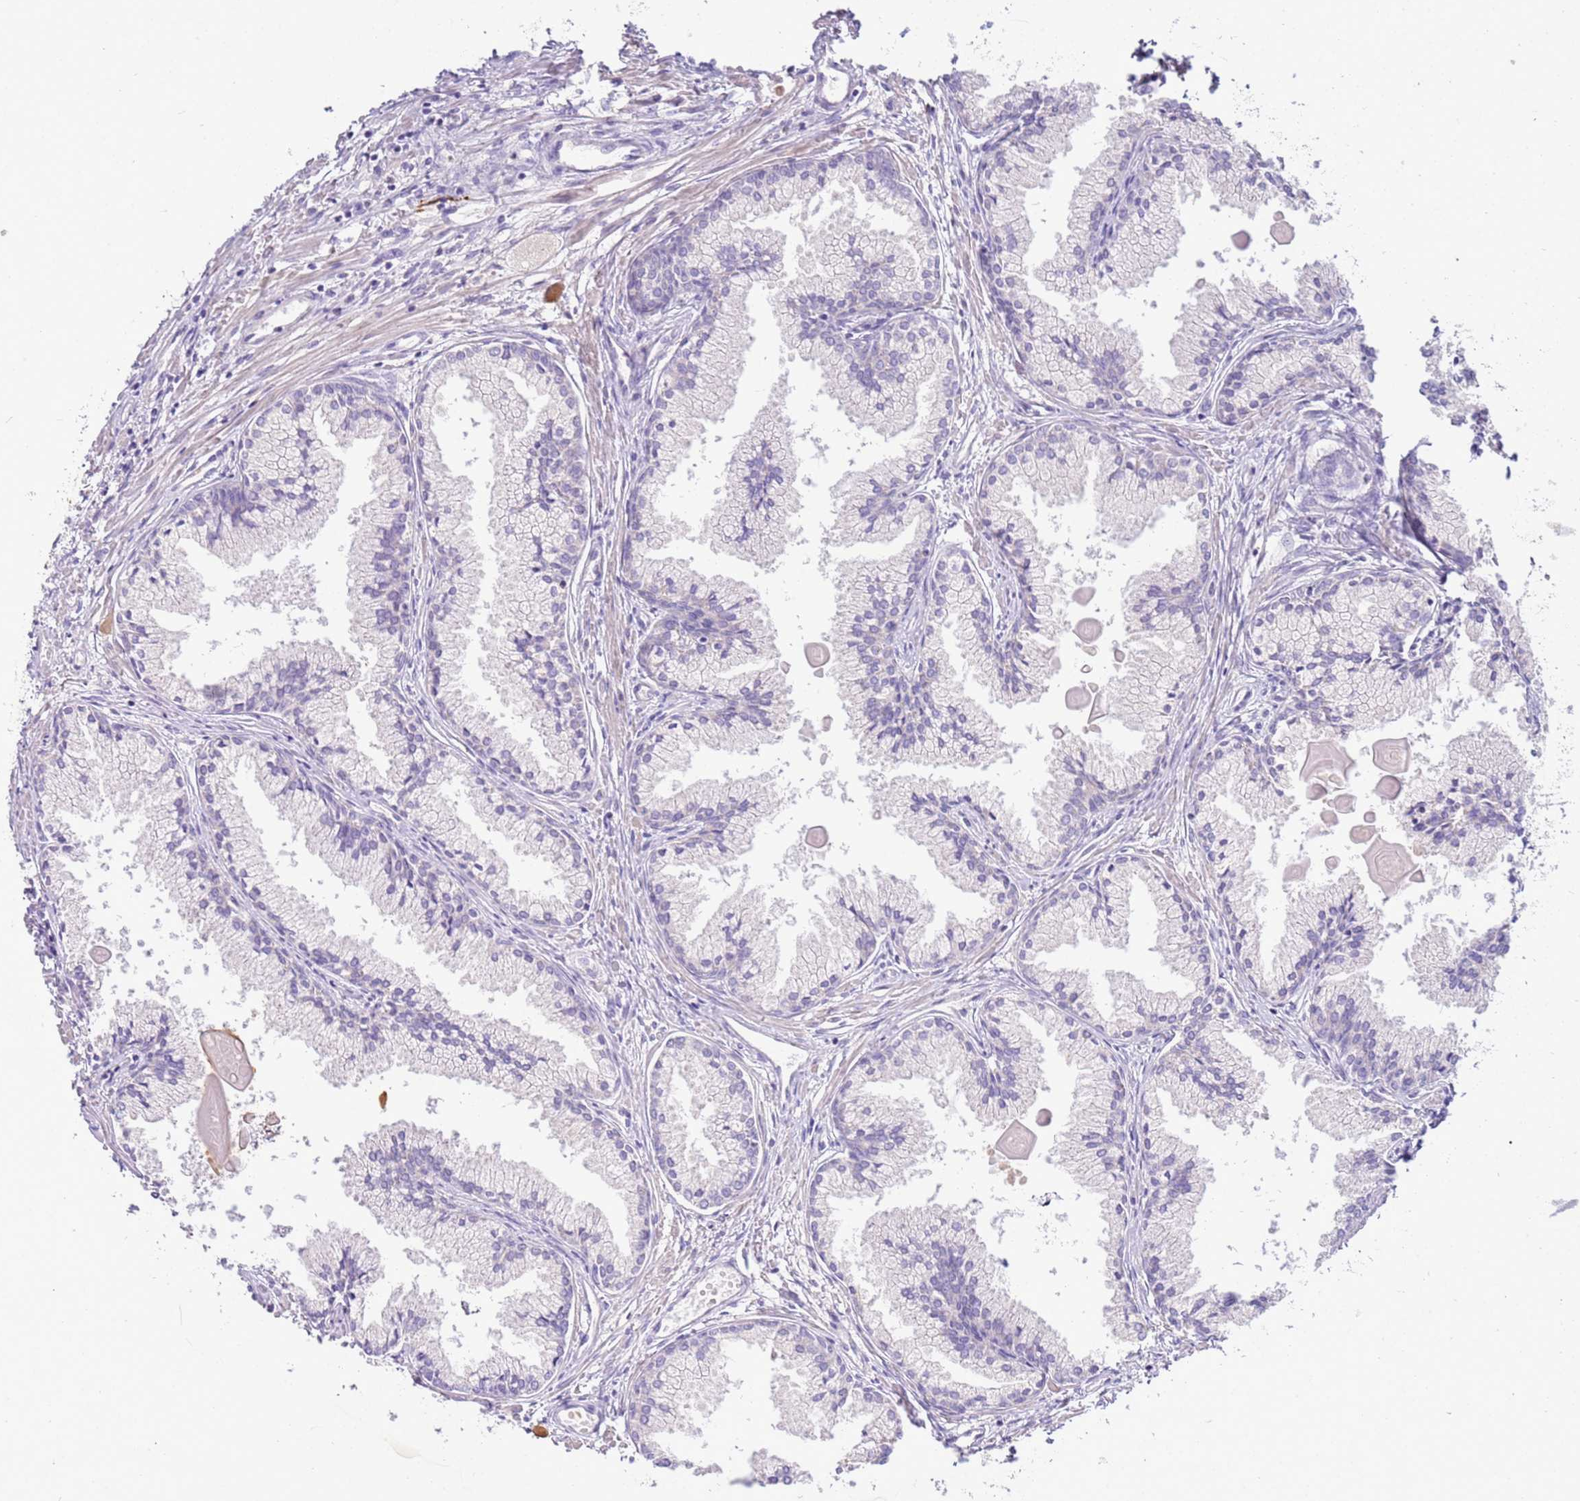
{"staining": {"intensity": "negative", "quantity": "none", "location": "none"}, "tissue": "prostate cancer", "cell_type": "Tumor cells", "image_type": "cancer", "snomed": [{"axis": "morphology", "description": "Adenocarcinoma, High grade"}, {"axis": "topography", "description": "Prostate"}], "caption": "Micrograph shows no significant protein staining in tumor cells of prostate cancer (high-grade adenocarcinoma).", "gene": "IL2RG", "patient": {"sex": "male", "age": 68}}